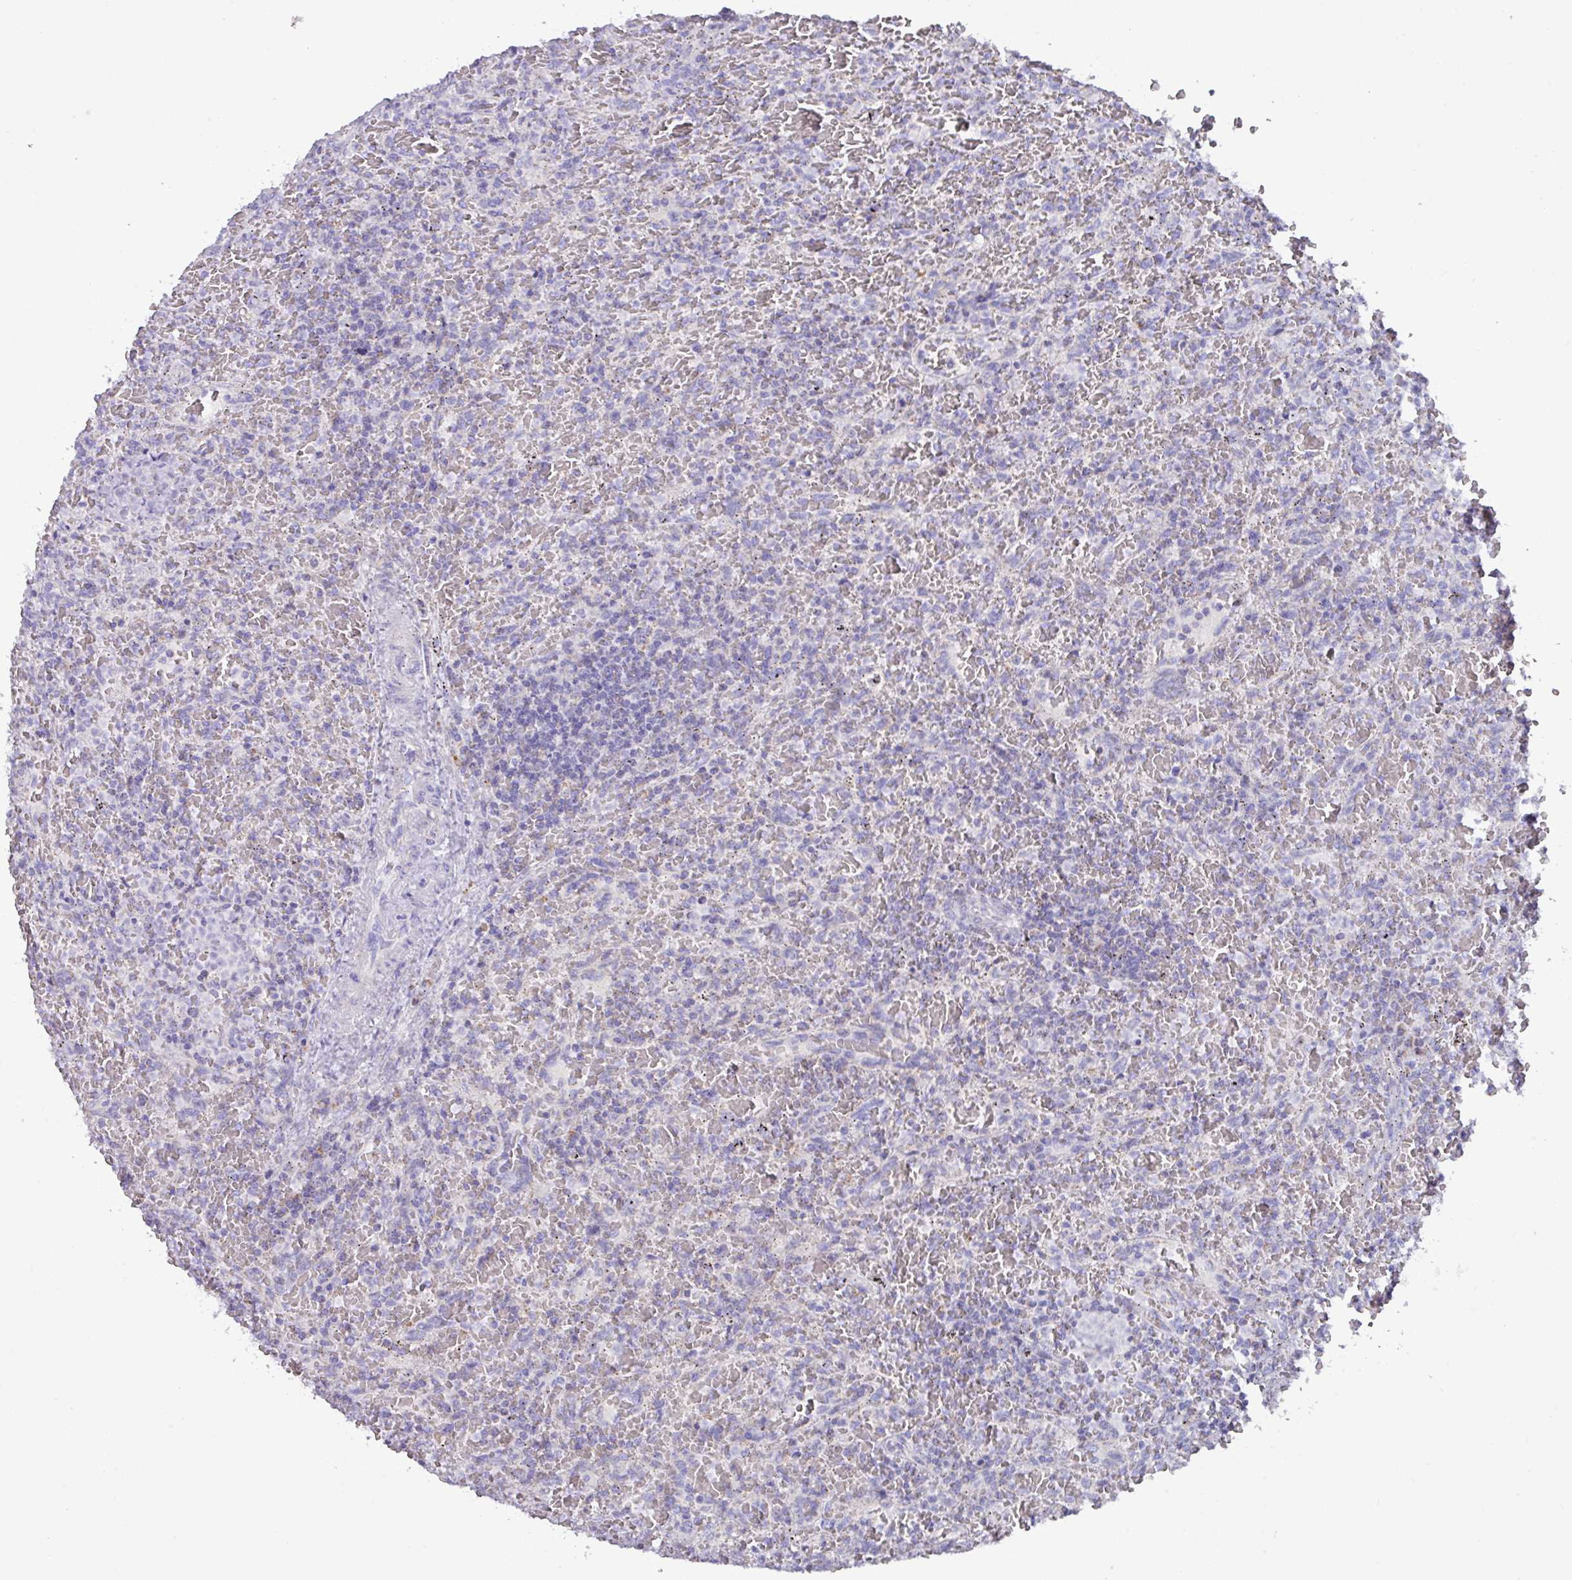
{"staining": {"intensity": "negative", "quantity": "none", "location": "none"}, "tissue": "lymphoma", "cell_type": "Tumor cells", "image_type": "cancer", "snomed": [{"axis": "morphology", "description": "Malignant lymphoma, non-Hodgkin's type, Low grade"}, {"axis": "topography", "description": "Spleen"}], "caption": "Human malignant lymphoma, non-Hodgkin's type (low-grade) stained for a protein using immunohistochemistry (IHC) demonstrates no expression in tumor cells.", "gene": "MT-ND4", "patient": {"sex": "female", "age": 64}}